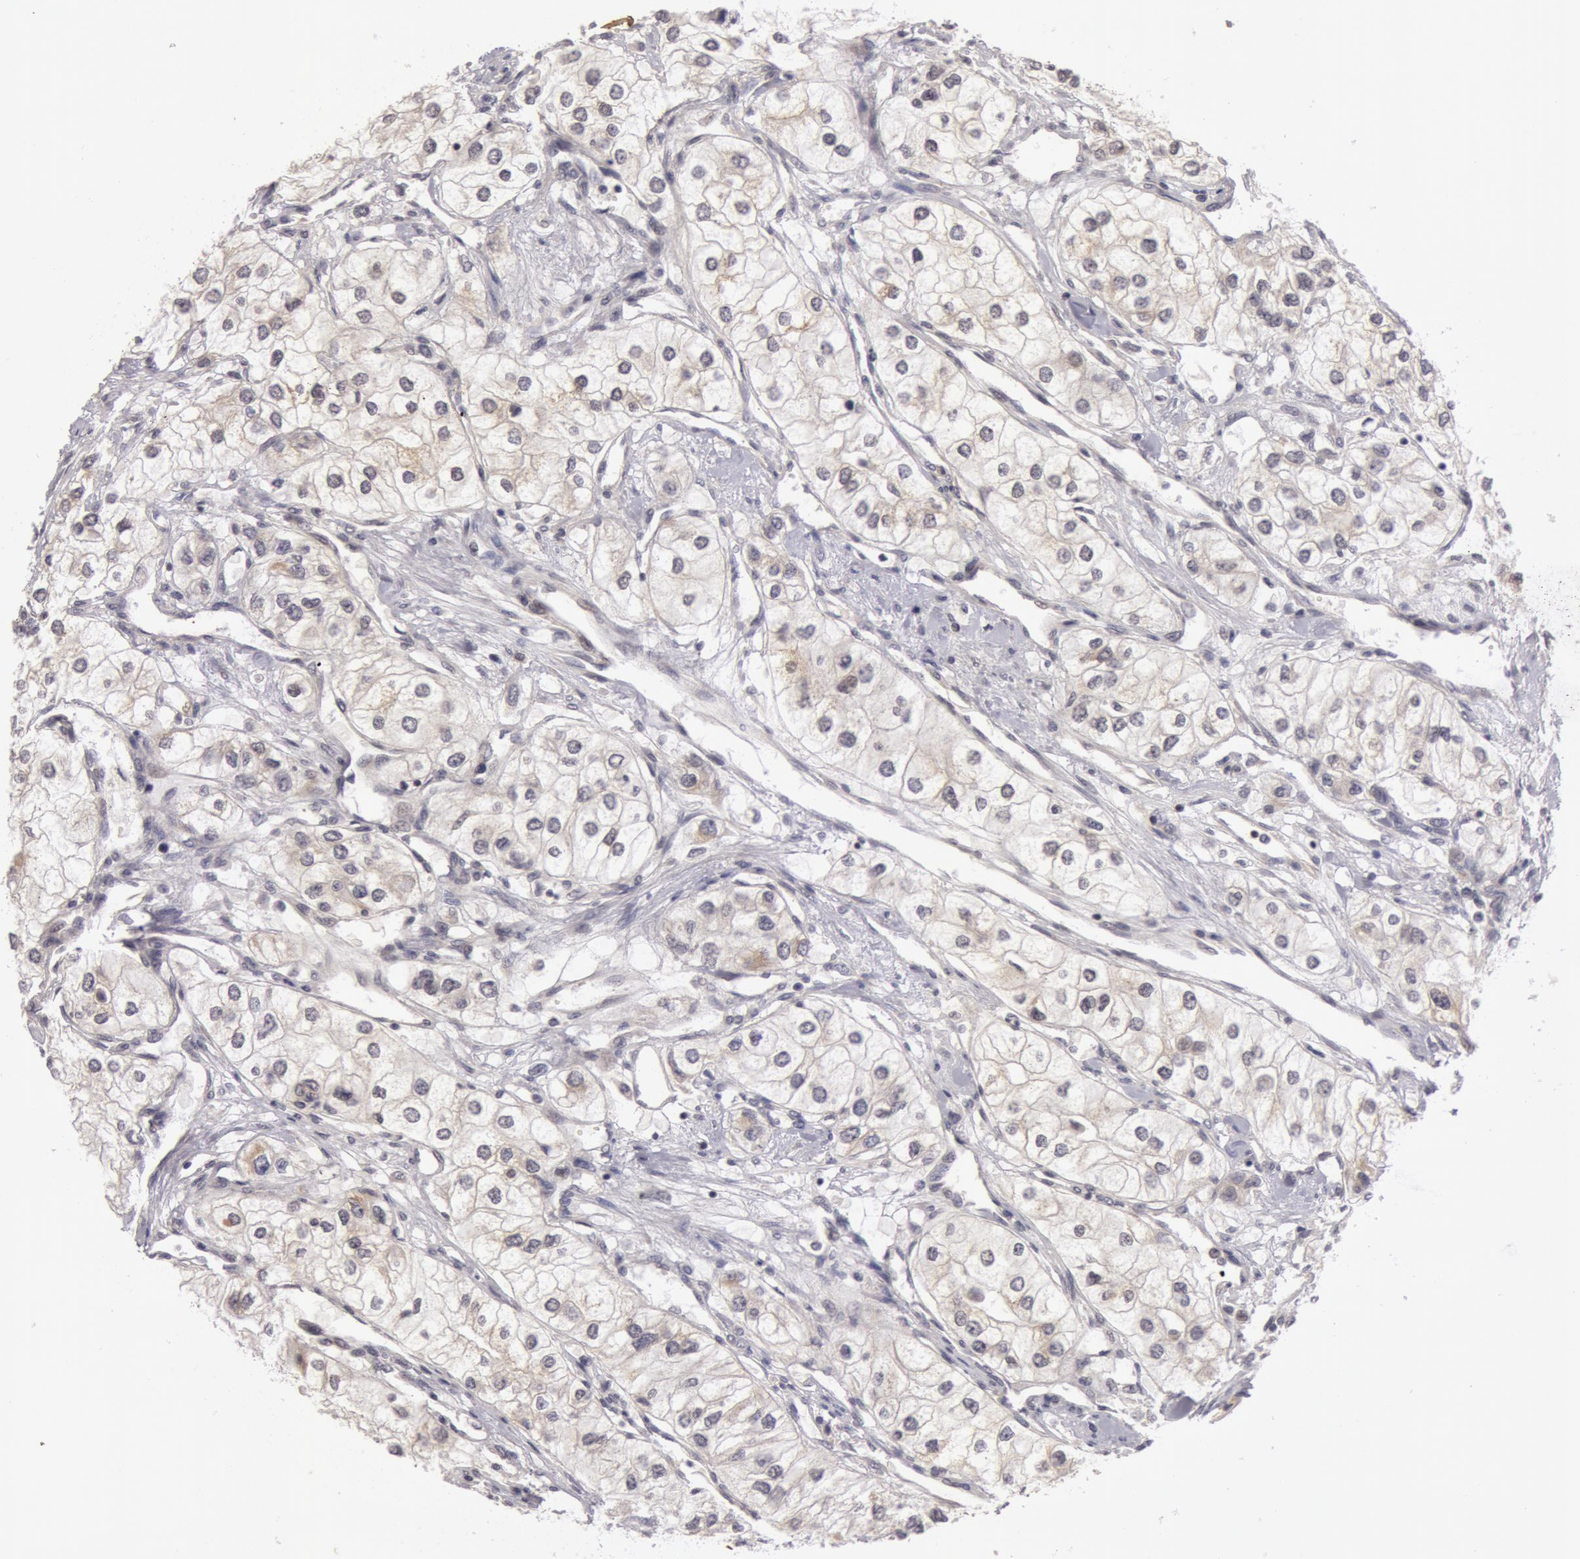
{"staining": {"intensity": "negative", "quantity": "none", "location": "none"}, "tissue": "renal cancer", "cell_type": "Tumor cells", "image_type": "cancer", "snomed": [{"axis": "morphology", "description": "Adenocarcinoma, NOS"}, {"axis": "topography", "description": "Kidney"}], "caption": "High power microscopy image of an immunohistochemistry photomicrograph of renal cancer, revealing no significant staining in tumor cells. Nuclei are stained in blue.", "gene": "SYTL4", "patient": {"sex": "male", "age": 57}}